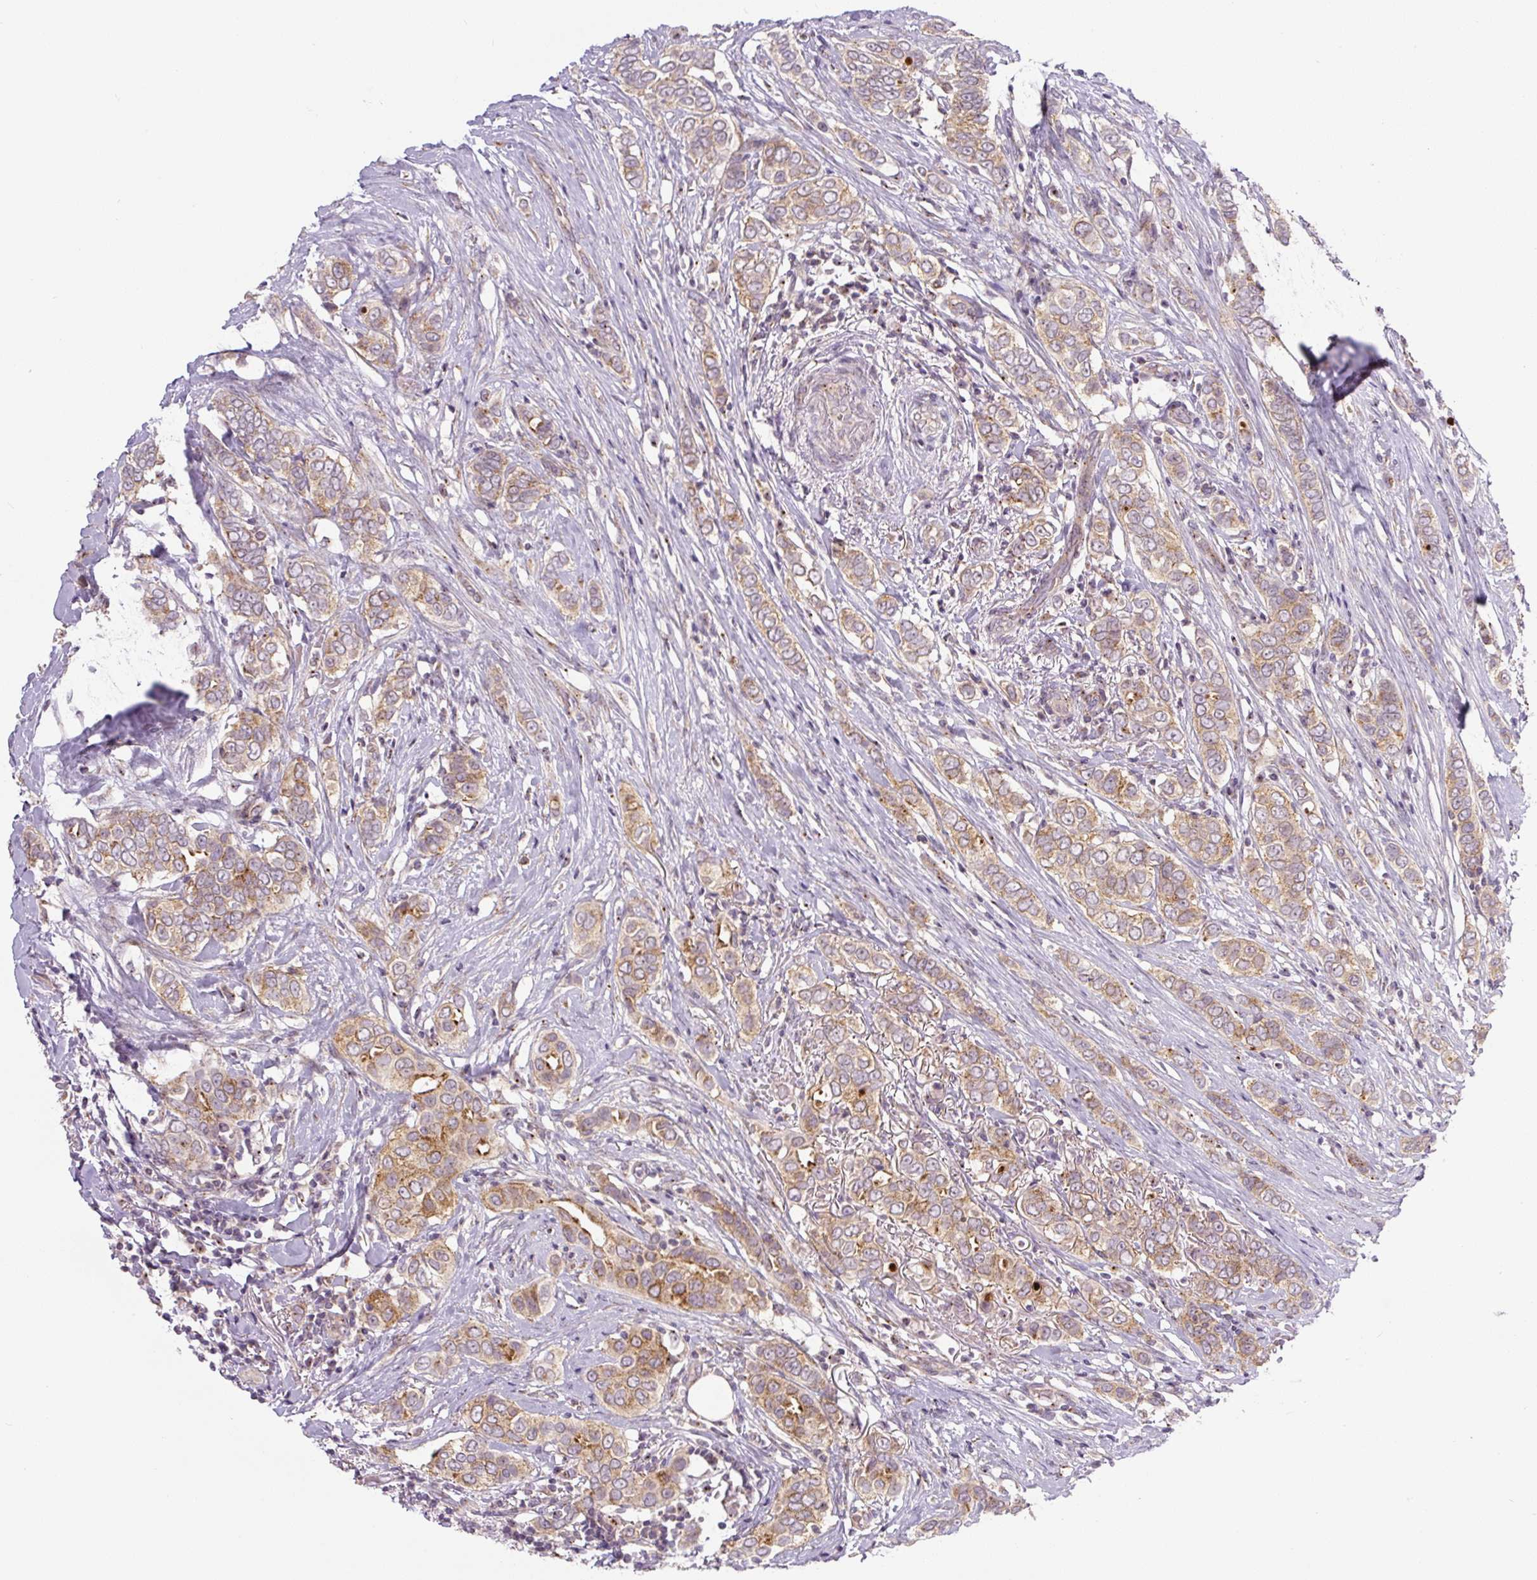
{"staining": {"intensity": "moderate", "quantity": ">75%", "location": "cytoplasmic/membranous"}, "tissue": "breast cancer", "cell_type": "Tumor cells", "image_type": "cancer", "snomed": [{"axis": "morphology", "description": "Lobular carcinoma"}, {"axis": "topography", "description": "Breast"}], "caption": "IHC staining of breast lobular carcinoma, which shows medium levels of moderate cytoplasmic/membranous expression in approximately >75% of tumor cells indicating moderate cytoplasmic/membranous protein staining. The staining was performed using DAB (brown) for protein detection and nuclei were counterstained in hematoxylin (blue).", "gene": "PCM1", "patient": {"sex": "female", "age": 51}}